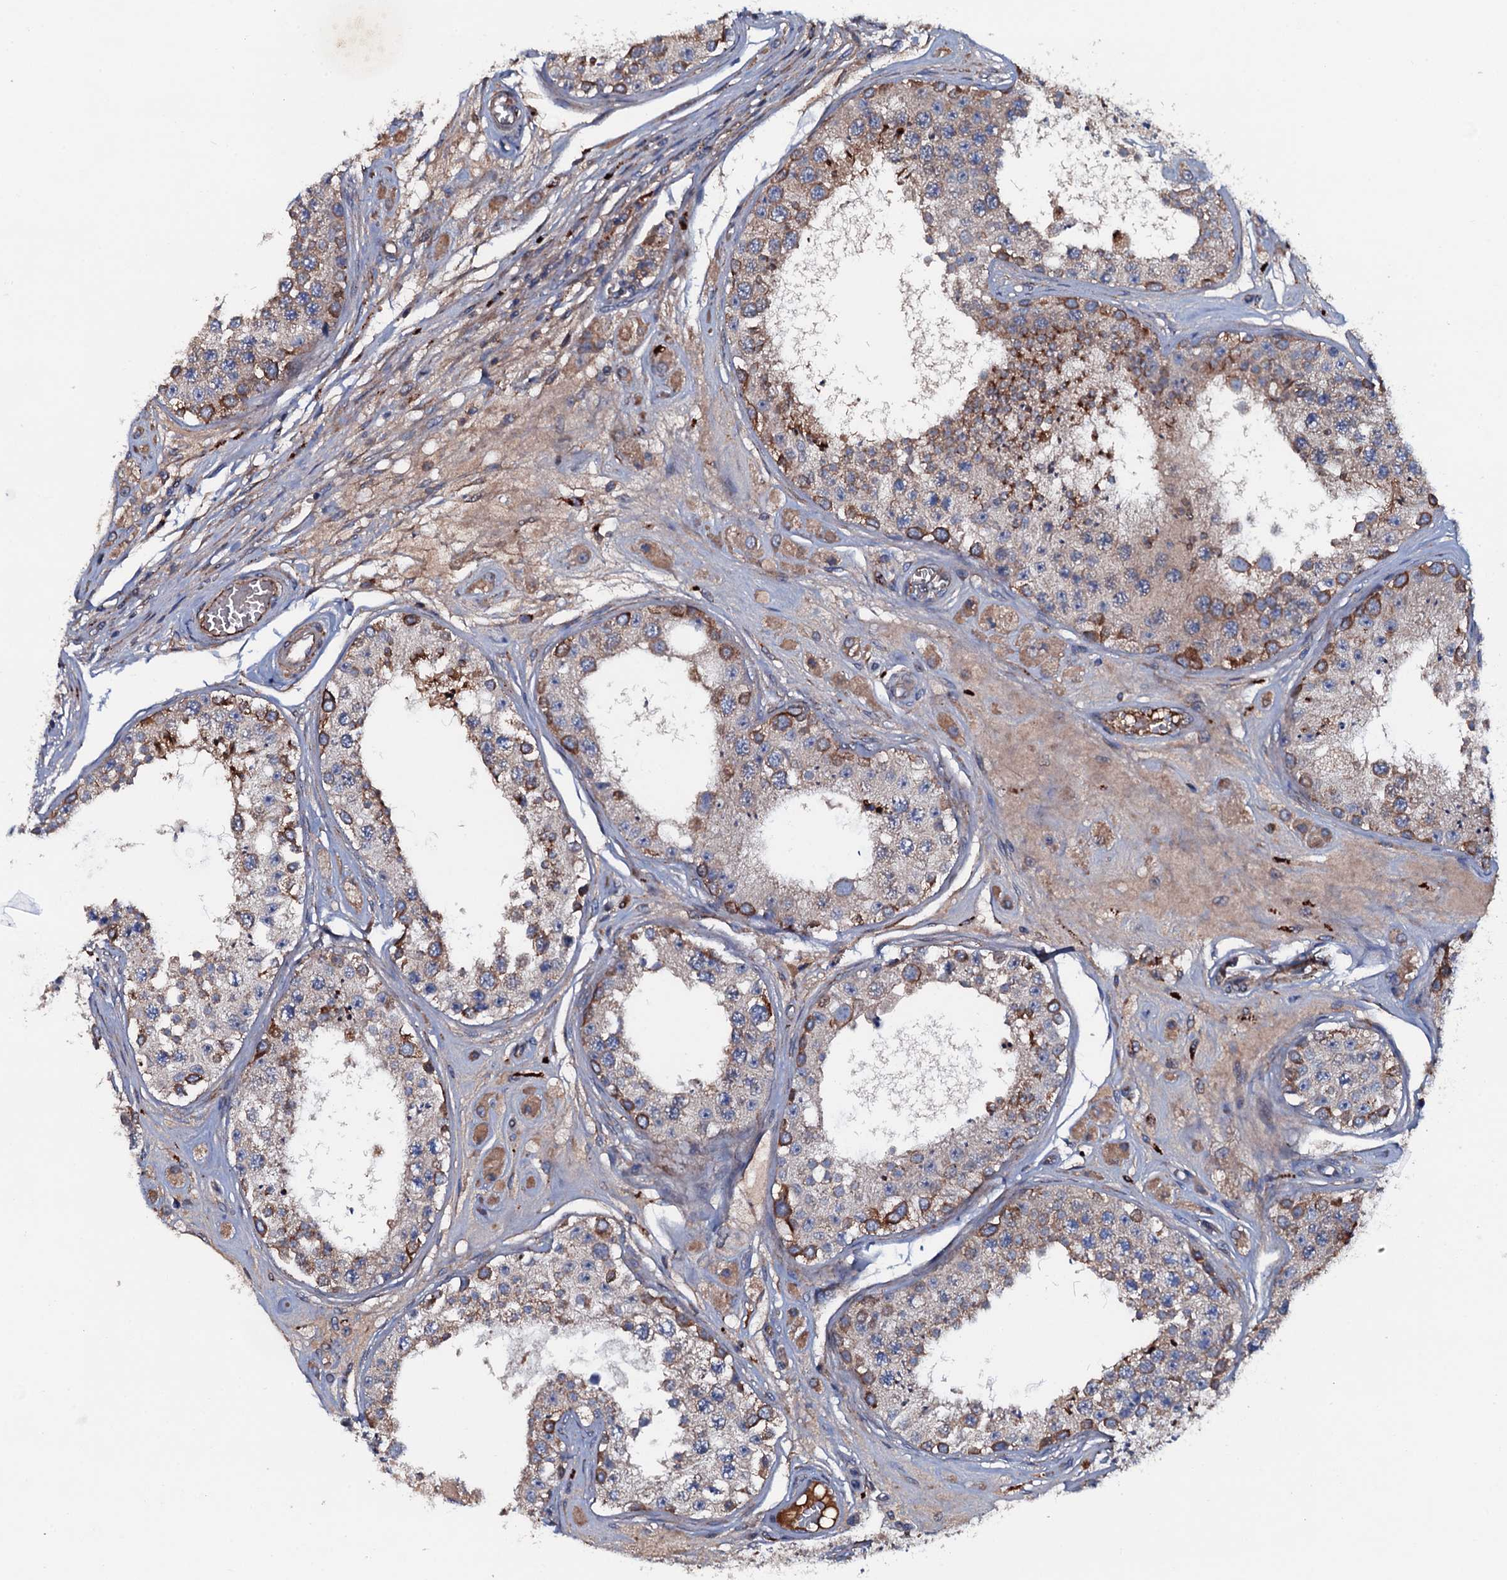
{"staining": {"intensity": "strong", "quantity": "25%-75%", "location": "cytoplasmic/membranous"}, "tissue": "testis", "cell_type": "Cells in seminiferous ducts", "image_type": "normal", "snomed": [{"axis": "morphology", "description": "Normal tissue, NOS"}, {"axis": "topography", "description": "Testis"}], "caption": "Immunohistochemical staining of normal human testis exhibits high levels of strong cytoplasmic/membranous staining in approximately 25%-75% of cells in seminiferous ducts. (brown staining indicates protein expression, while blue staining denotes nuclei).", "gene": "NEK1", "patient": {"sex": "male", "age": 25}}